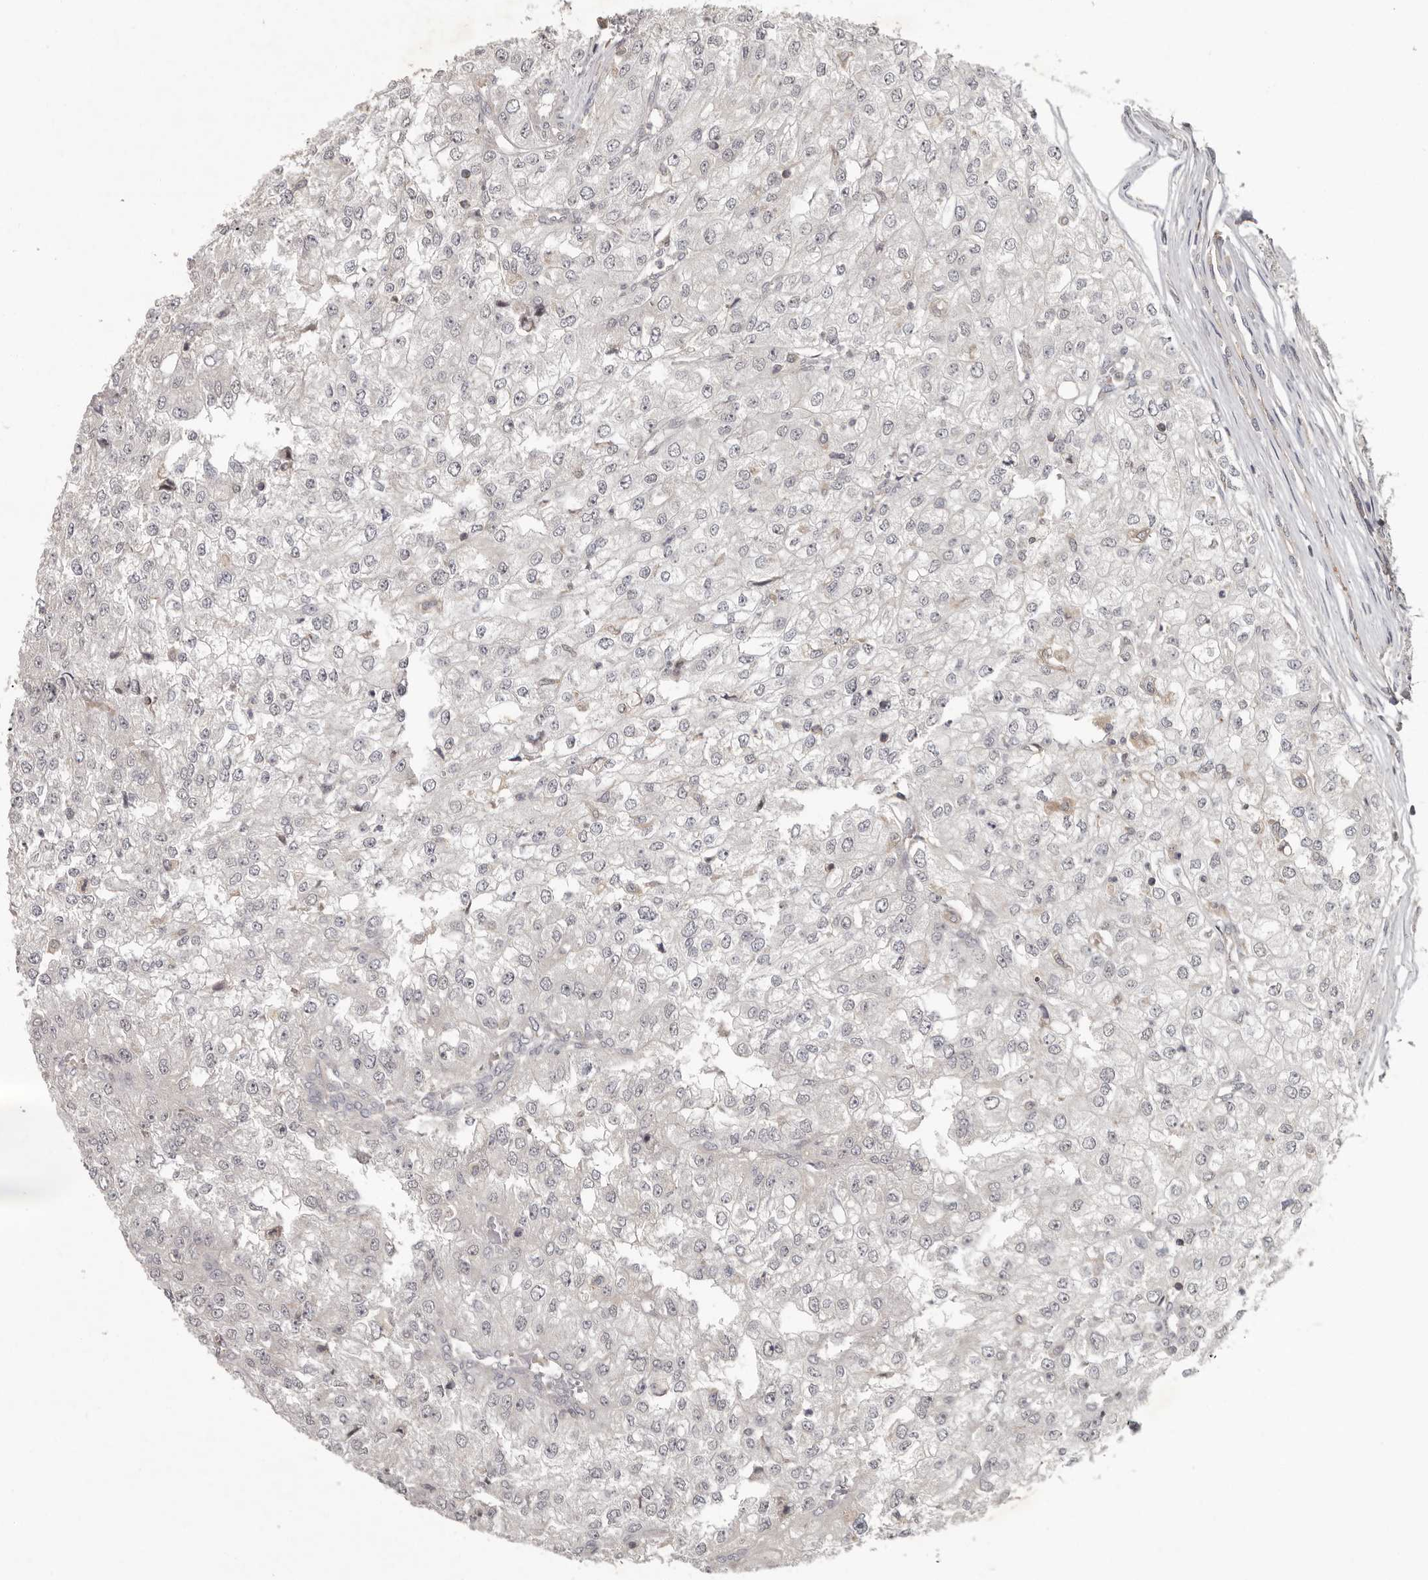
{"staining": {"intensity": "negative", "quantity": "none", "location": "none"}, "tissue": "renal cancer", "cell_type": "Tumor cells", "image_type": "cancer", "snomed": [{"axis": "morphology", "description": "Adenocarcinoma, NOS"}, {"axis": "topography", "description": "Kidney"}], "caption": "An image of human renal cancer (adenocarcinoma) is negative for staining in tumor cells.", "gene": "ANKRD44", "patient": {"sex": "female", "age": 54}}